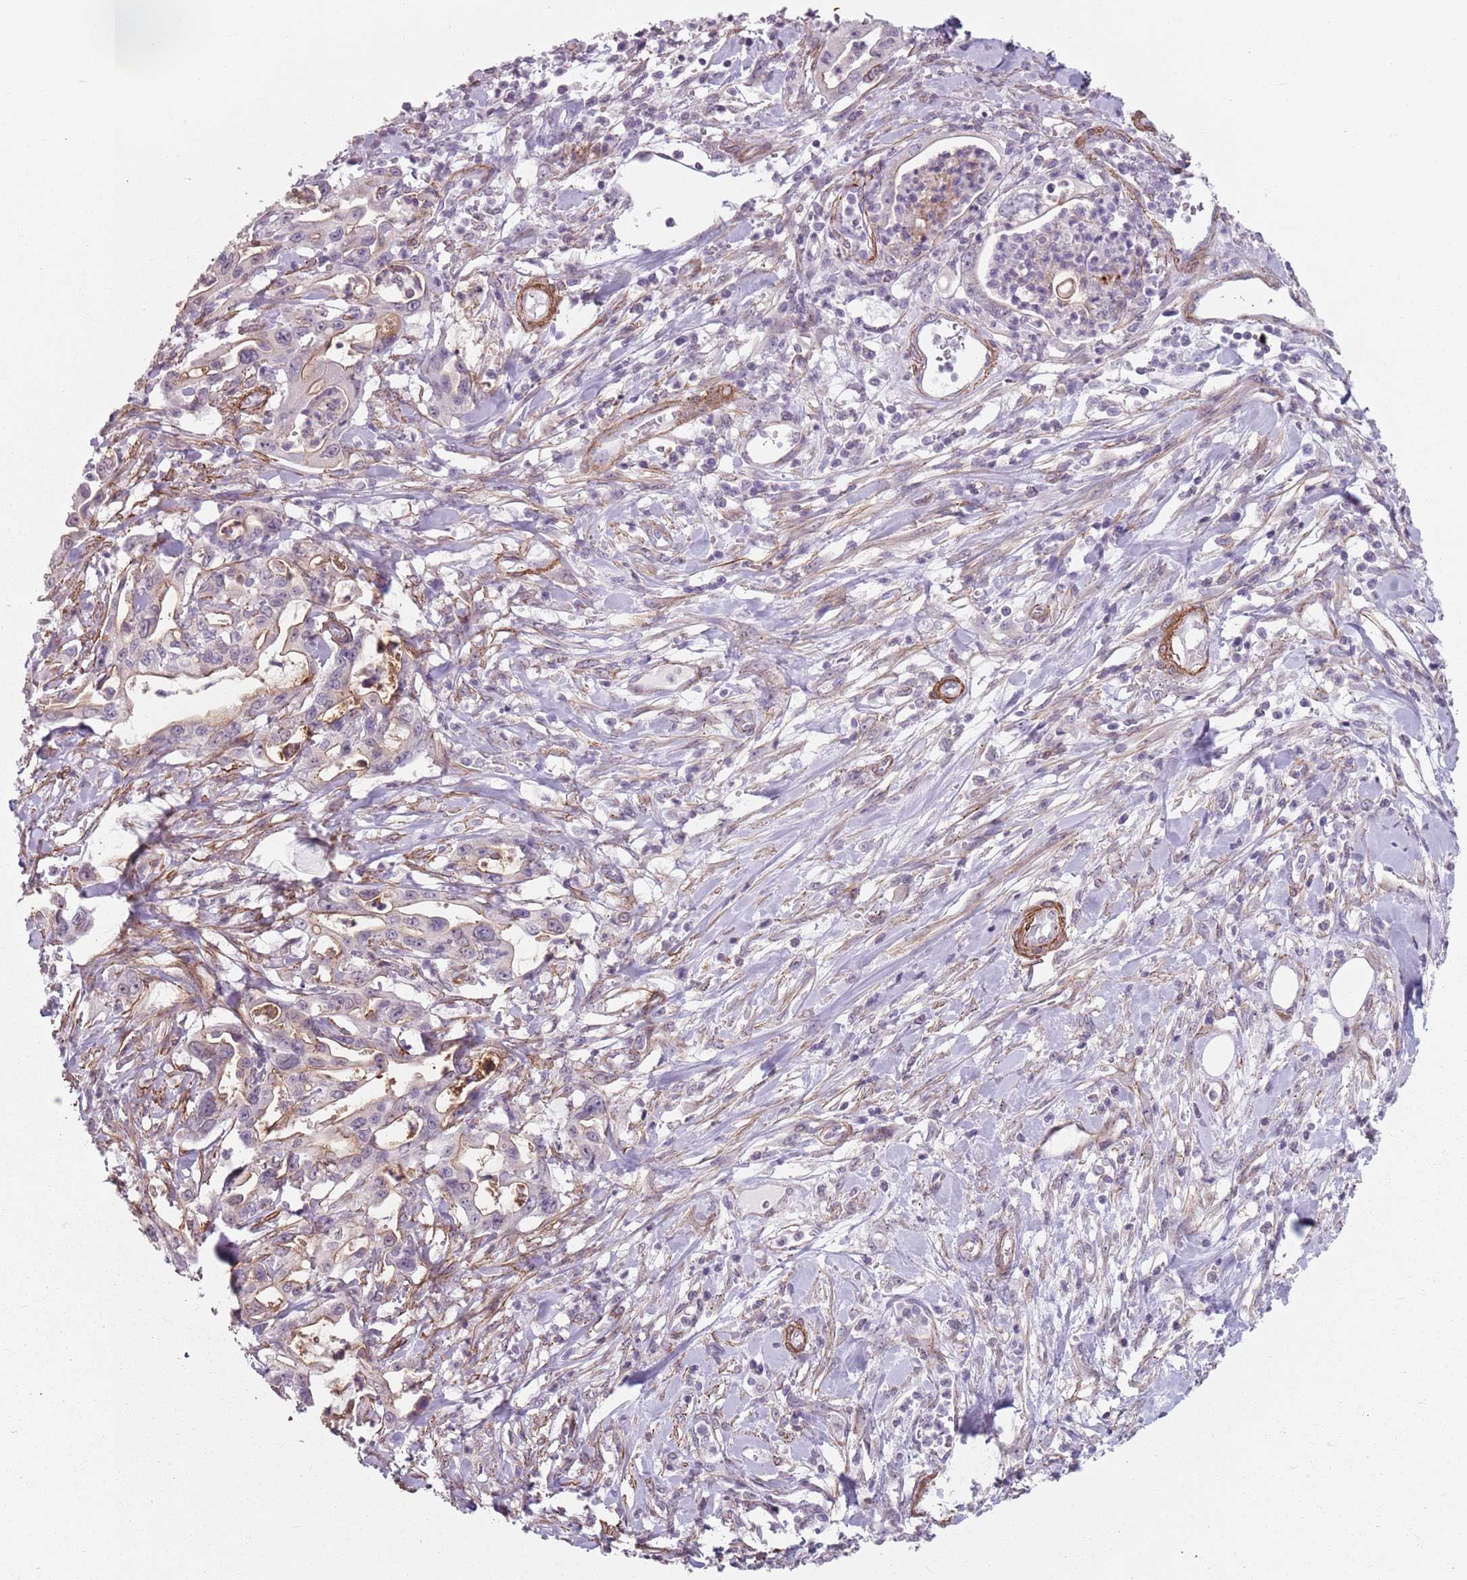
{"staining": {"intensity": "moderate", "quantity": "<25%", "location": "cytoplasmic/membranous"}, "tissue": "pancreatic cancer", "cell_type": "Tumor cells", "image_type": "cancer", "snomed": [{"axis": "morphology", "description": "Adenocarcinoma, NOS"}, {"axis": "topography", "description": "Pancreas"}], "caption": "Immunohistochemical staining of pancreatic cancer shows low levels of moderate cytoplasmic/membranous positivity in about <25% of tumor cells.", "gene": "TMC4", "patient": {"sex": "female", "age": 61}}